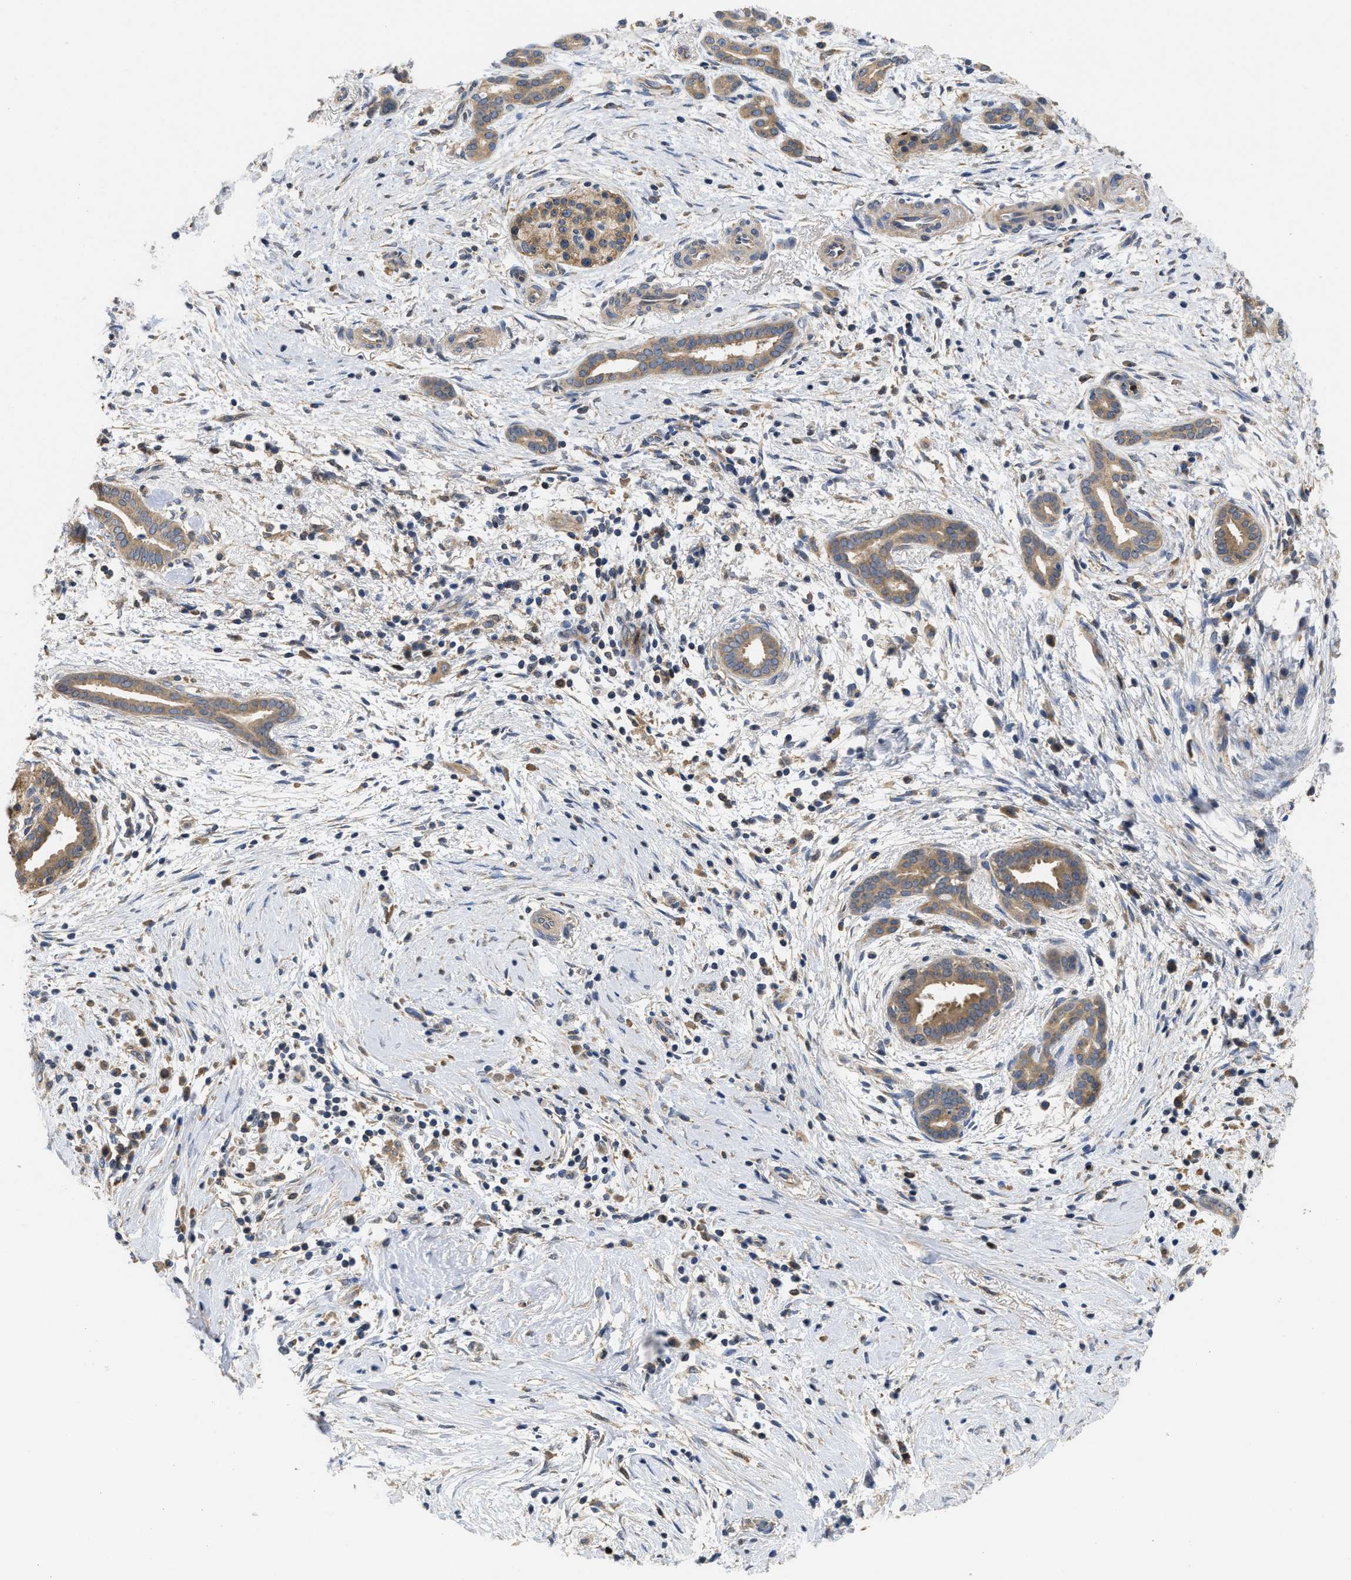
{"staining": {"intensity": "weak", "quantity": ">75%", "location": "cytoplasmic/membranous"}, "tissue": "pancreatic cancer", "cell_type": "Tumor cells", "image_type": "cancer", "snomed": [{"axis": "morphology", "description": "Adenocarcinoma, NOS"}, {"axis": "topography", "description": "Pancreas"}], "caption": "Immunohistochemistry image of pancreatic cancer stained for a protein (brown), which reveals low levels of weak cytoplasmic/membranous staining in approximately >75% of tumor cells.", "gene": "RNF216", "patient": {"sex": "female", "age": 70}}